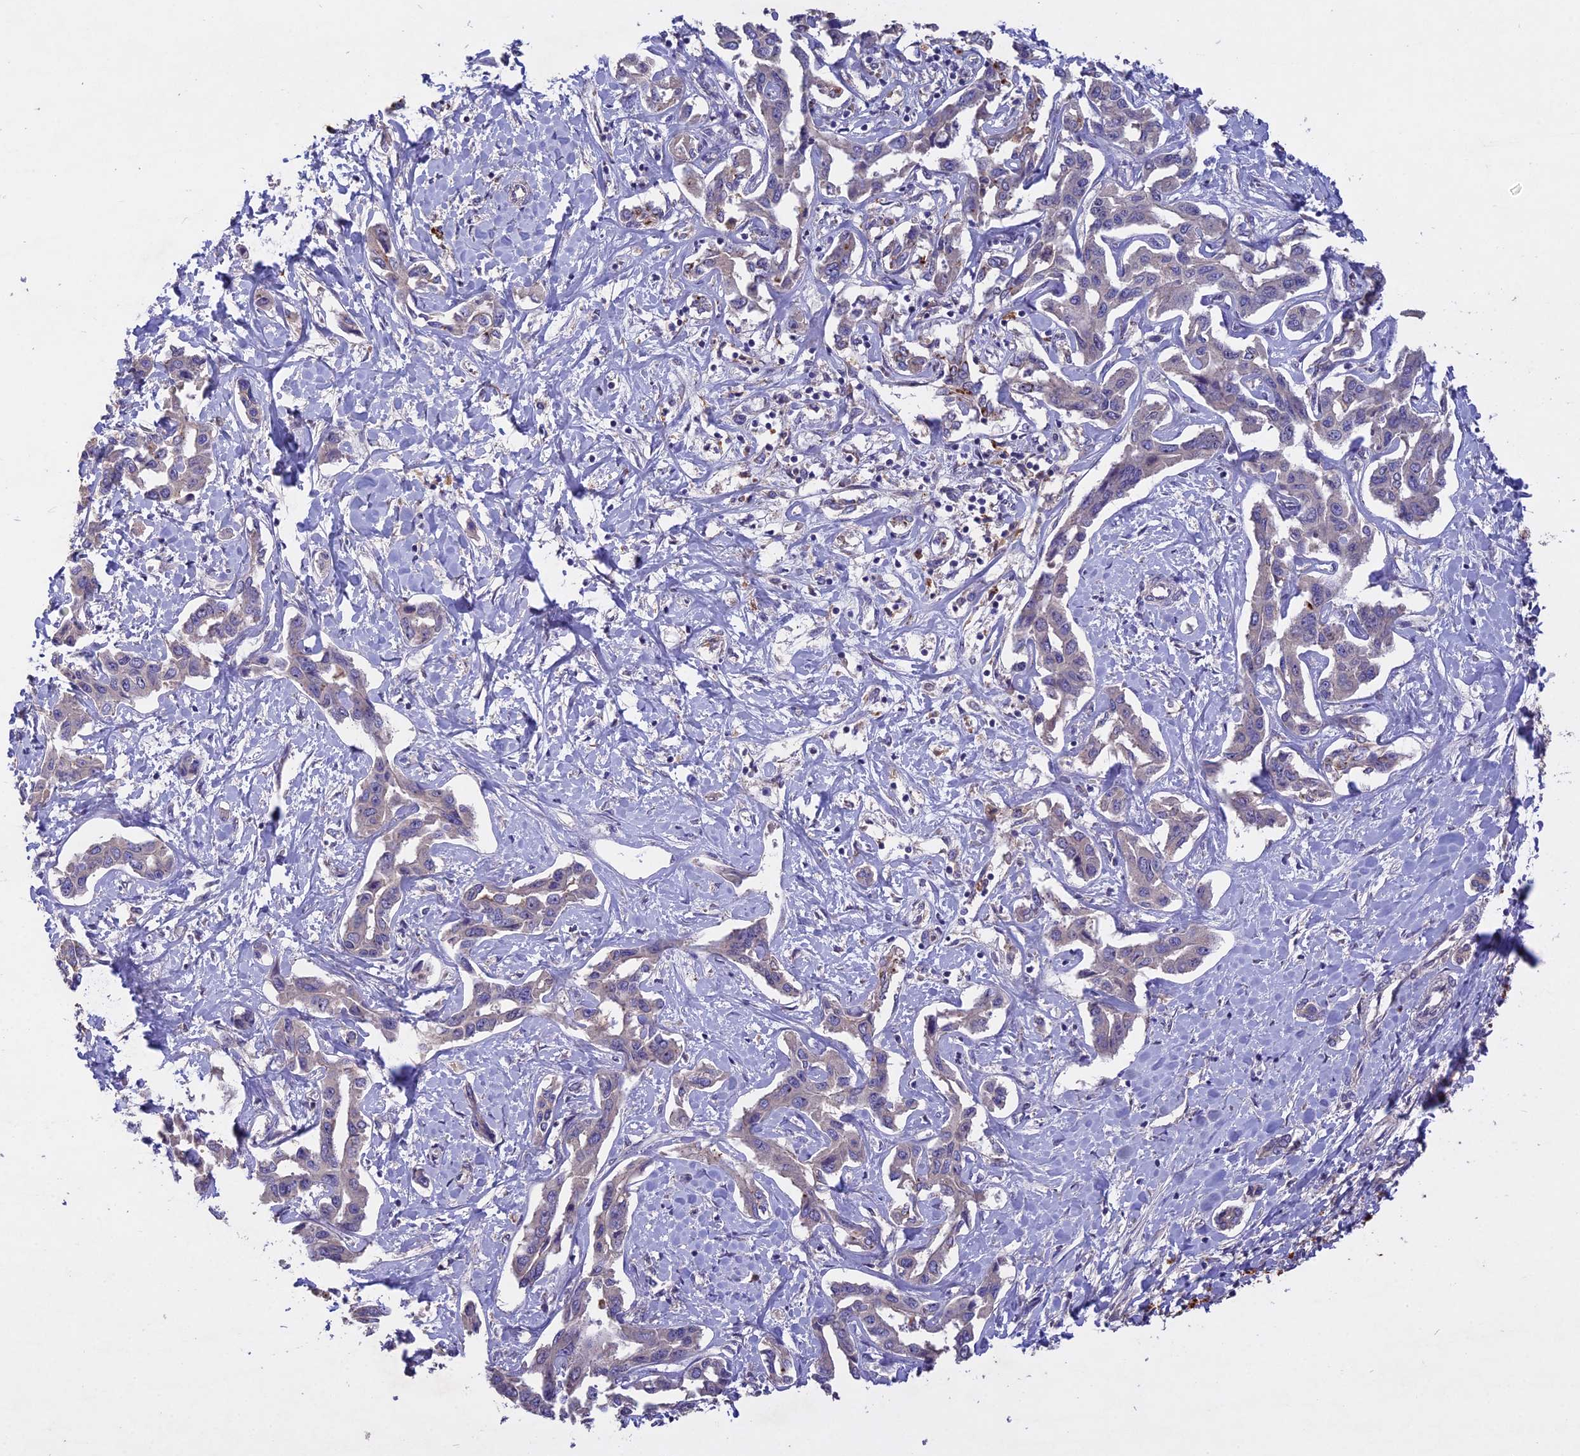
{"staining": {"intensity": "weak", "quantity": "25%-75%", "location": "cytoplasmic/membranous"}, "tissue": "liver cancer", "cell_type": "Tumor cells", "image_type": "cancer", "snomed": [{"axis": "morphology", "description": "Cholangiocarcinoma"}, {"axis": "topography", "description": "Liver"}], "caption": "Immunohistochemical staining of human liver cholangiocarcinoma reveals low levels of weak cytoplasmic/membranous protein staining in approximately 25%-75% of tumor cells.", "gene": "SLC26A4", "patient": {"sex": "male", "age": 59}}